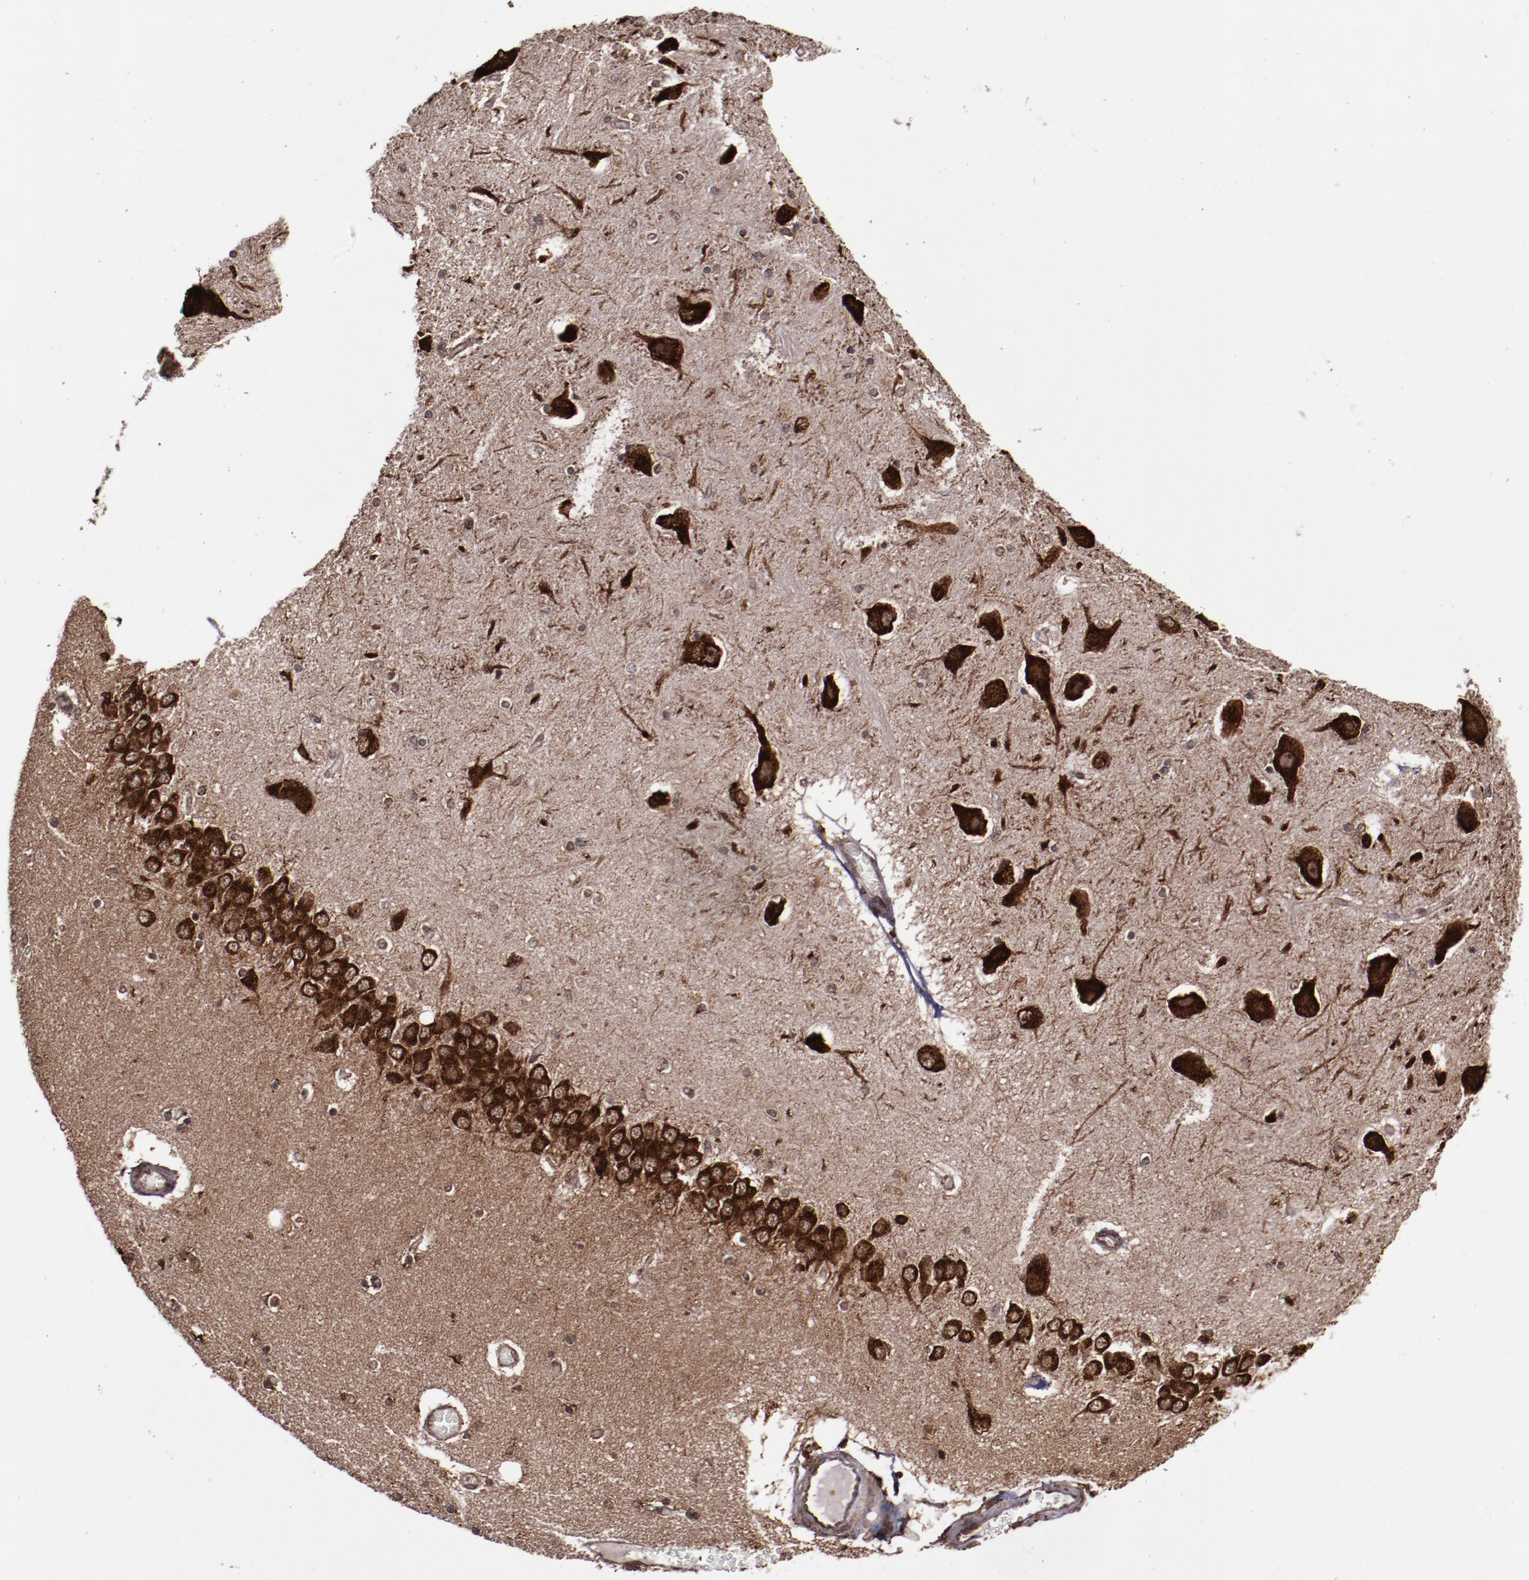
{"staining": {"intensity": "strong", "quantity": ">75%", "location": "cytoplasmic/membranous,nuclear"}, "tissue": "hippocampus", "cell_type": "Glial cells", "image_type": "normal", "snomed": [{"axis": "morphology", "description": "Normal tissue, NOS"}, {"axis": "topography", "description": "Hippocampus"}], "caption": "Protein positivity by IHC demonstrates strong cytoplasmic/membranous,nuclear staining in about >75% of glial cells in unremarkable hippocampus.", "gene": "EIF4ENIF1", "patient": {"sex": "female", "age": 54}}